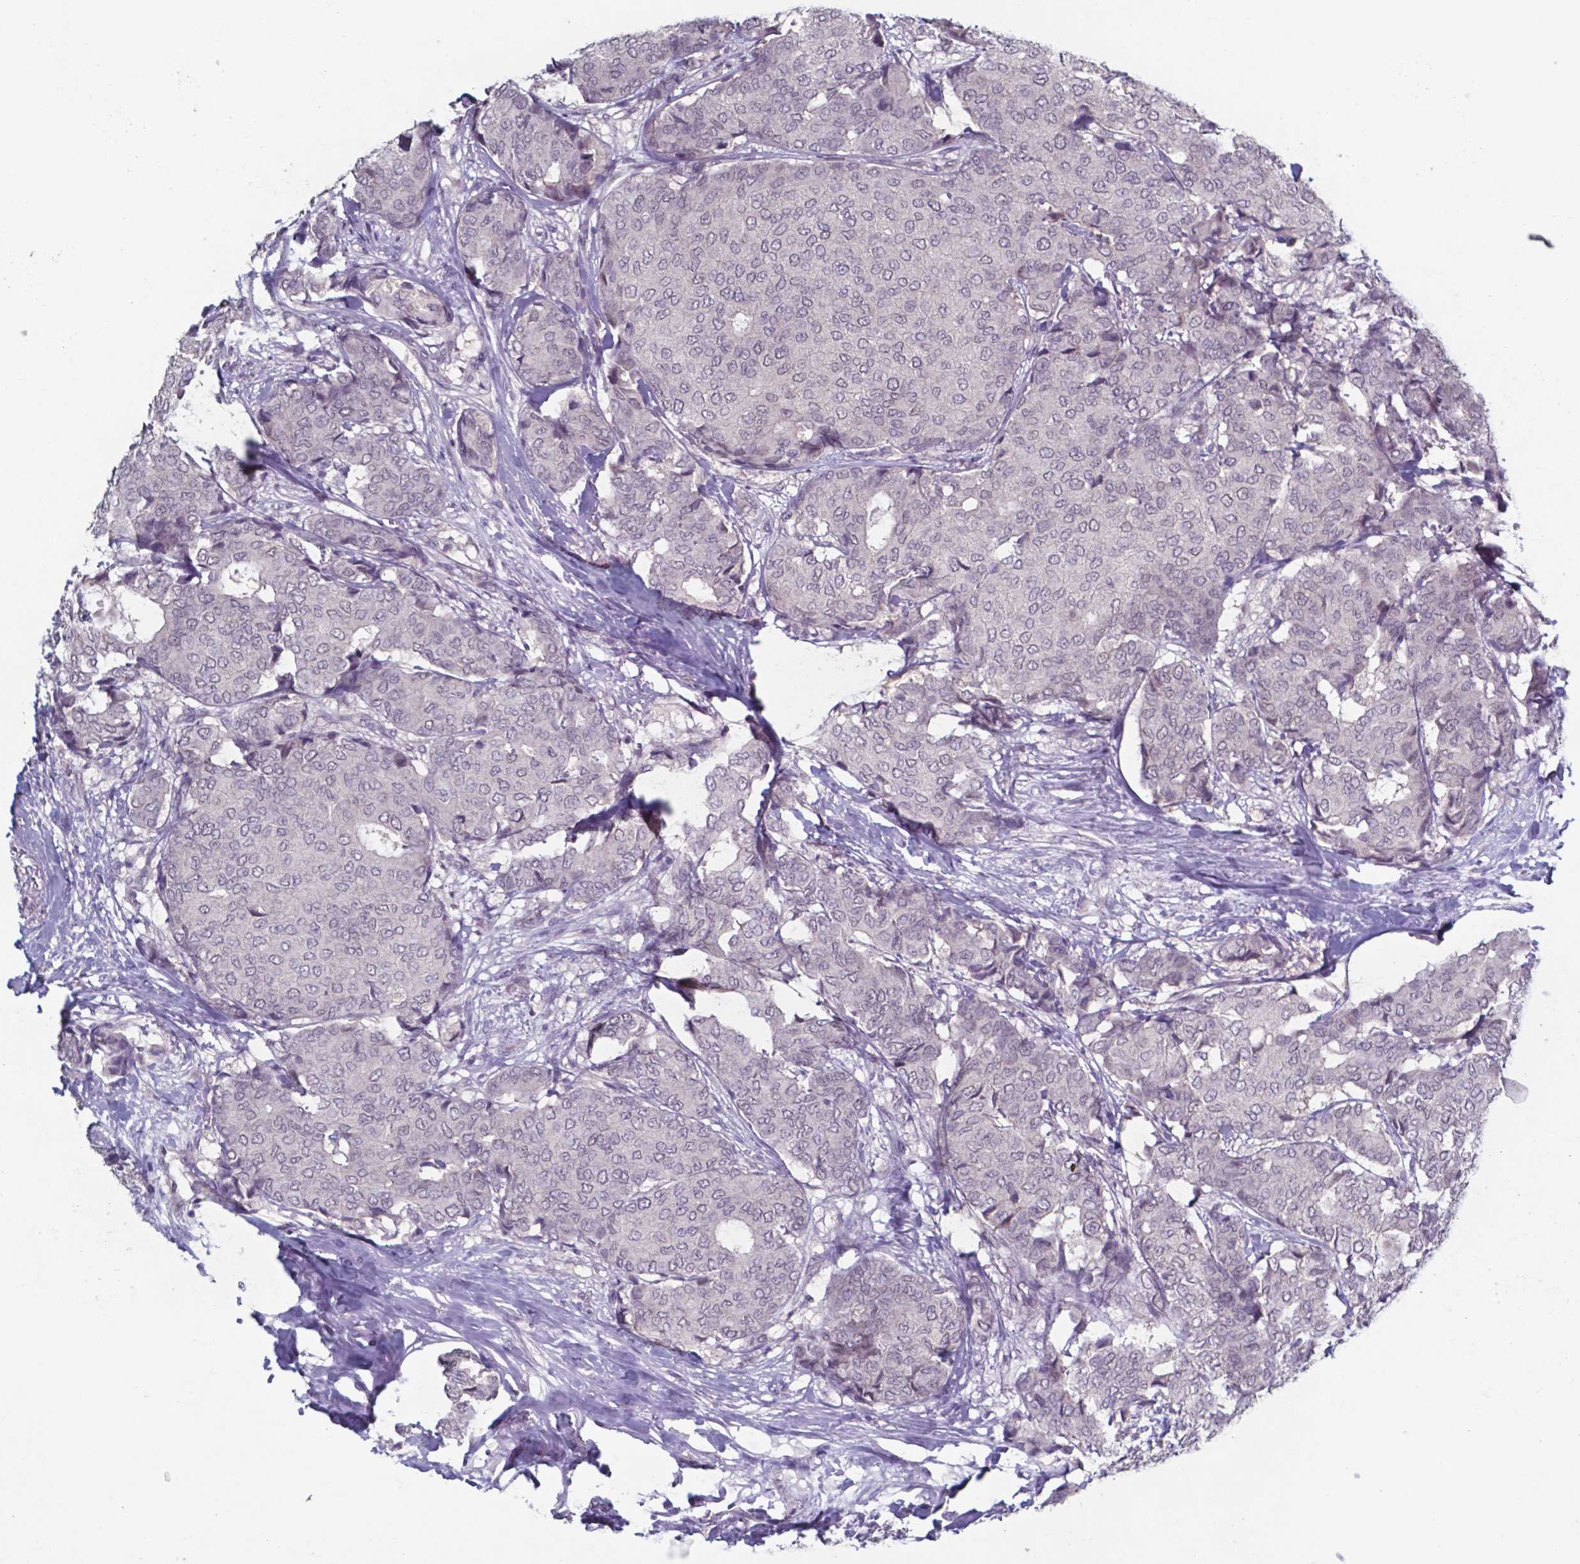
{"staining": {"intensity": "negative", "quantity": "none", "location": "none"}, "tissue": "breast cancer", "cell_type": "Tumor cells", "image_type": "cancer", "snomed": [{"axis": "morphology", "description": "Duct carcinoma"}, {"axis": "topography", "description": "Breast"}], "caption": "Protein analysis of breast invasive ductal carcinoma shows no significant positivity in tumor cells.", "gene": "TDP2", "patient": {"sex": "female", "age": 75}}